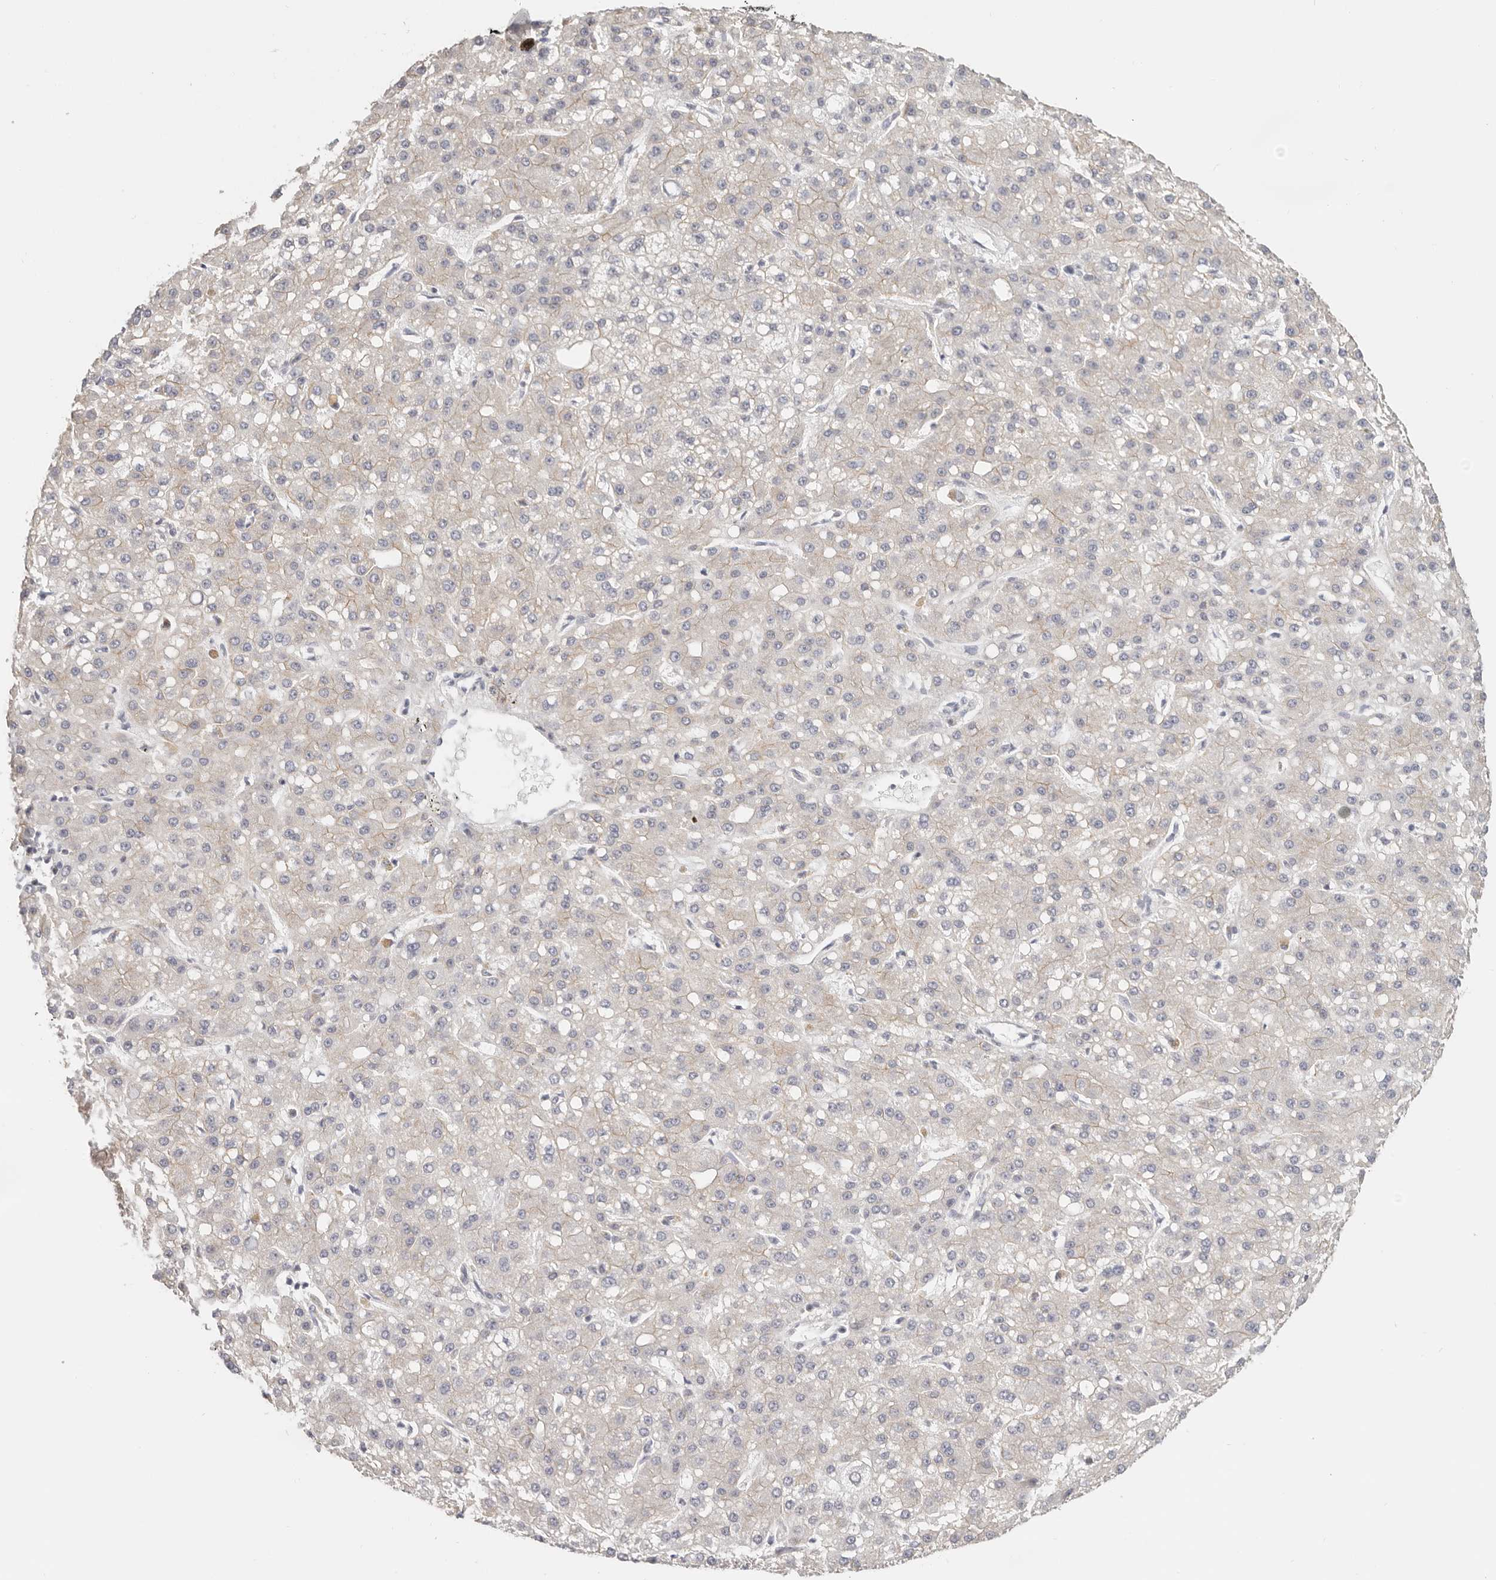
{"staining": {"intensity": "weak", "quantity": "<25%", "location": "cytoplasmic/membranous"}, "tissue": "liver cancer", "cell_type": "Tumor cells", "image_type": "cancer", "snomed": [{"axis": "morphology", "description": "Carcinoma, Hepatocellular, NOS"}, {"axis": "topography", "description": "Liver"}], "caption": "Immunohistochemistry (IHC) of liver cancer (hepatocellular carcinoma) demonstrates no expression in tumor cells.", "gene": "ANXA9", "patient": {"sex": "male", "age": 67}}